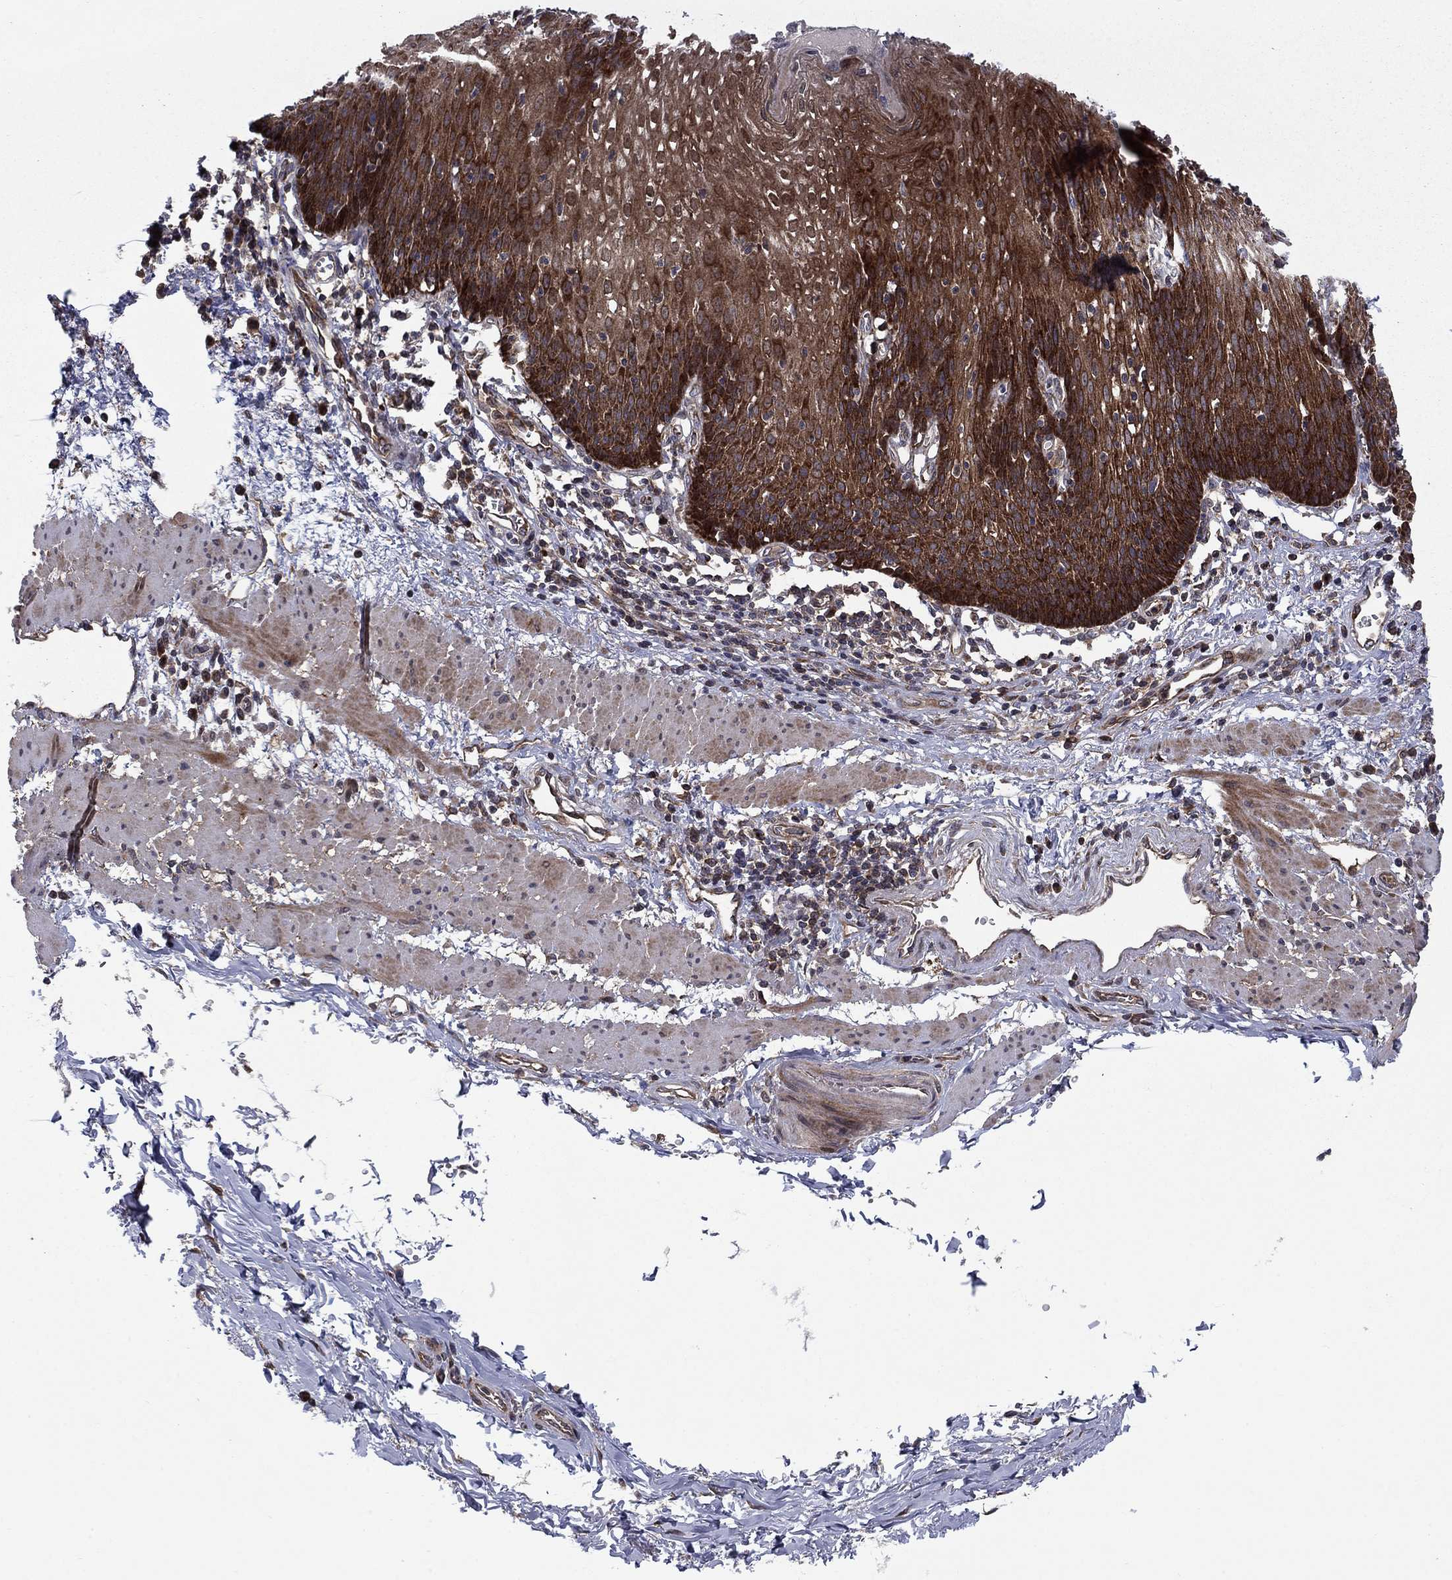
{"staining": {"intensity": "strong", "quantity": ">75%", "location": "cytoplasmic/membranous"}, "tissue": "esophagus", "cell_type": "Squamous epithelial cells", "image_type": "normal", "snomed": [{"axis": "morphology", "description": "Normal tissue, NOS"}, {"axis": "topography", "description": "Esophagus"}], "caption": "Esophagus stained with DAB immunohistochemistry displays high levels of strong cytoplasmic/membranous expression in approximately >75% of squamous epithelial cells.", "gene": "HDAC4", "patient": {"sex": "male", "age": 57}}